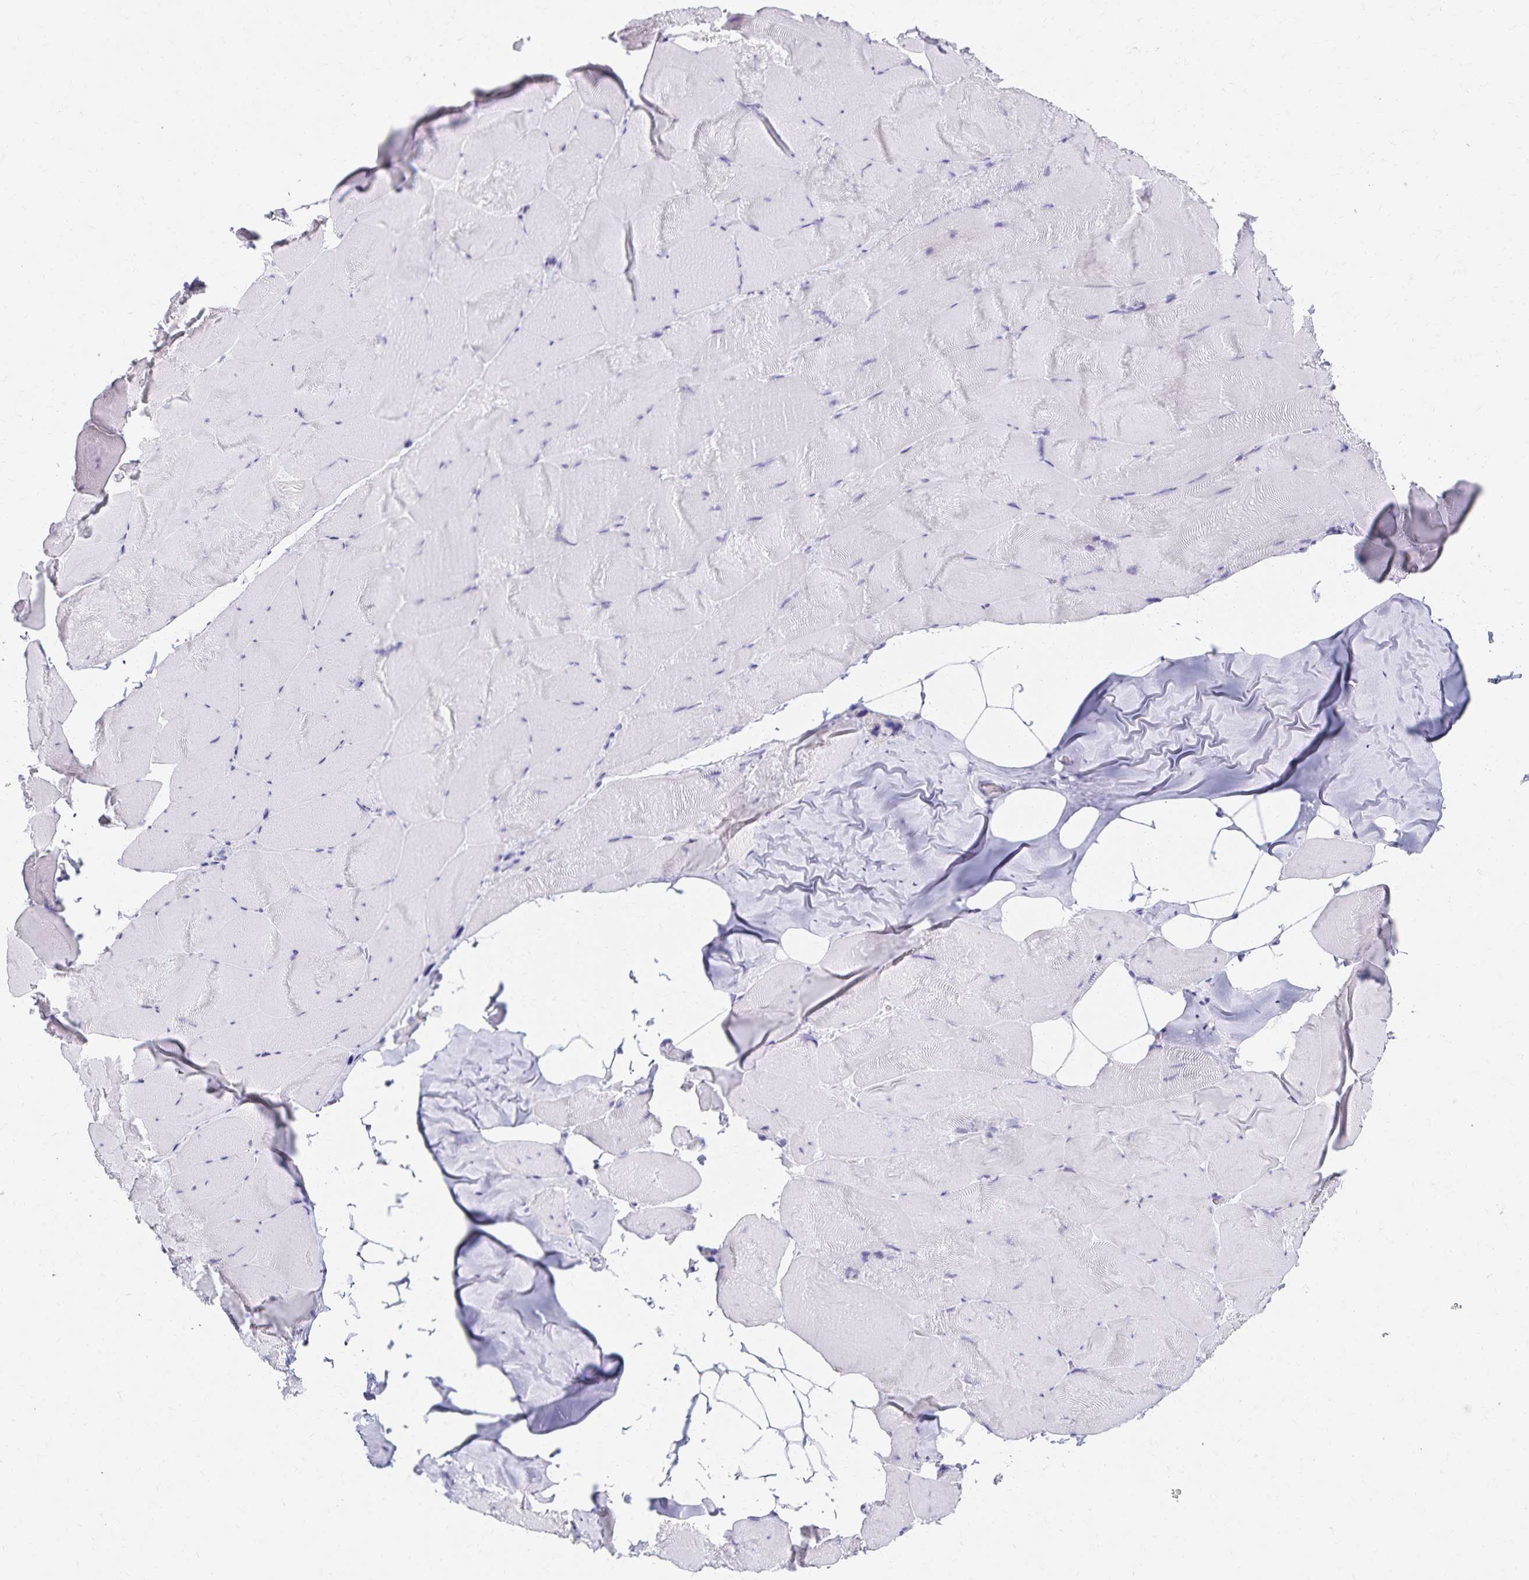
{"staining": {"intensity": "negative", "quantity": "none", "location": "none"}, "tissue": "skeletal muscle", "cell_type": "Myocytes", "image_type": "normal", "snomed": [{"axis": "morphology", "description": "Normal tissue, NOS"}, {"axis": "topography", "description": "Skeletal muscle"}], "caption": "A histopathology image of skeletal muscle stained for a protein exhibits no brown staining in myocytes. (Stains: DAB IHC with hematoxylin counter stain, Microscopy: brightfield microscopy at high magnification).", "gene": "C2orf50", "patient": {"sex": "female", "age": 64}}